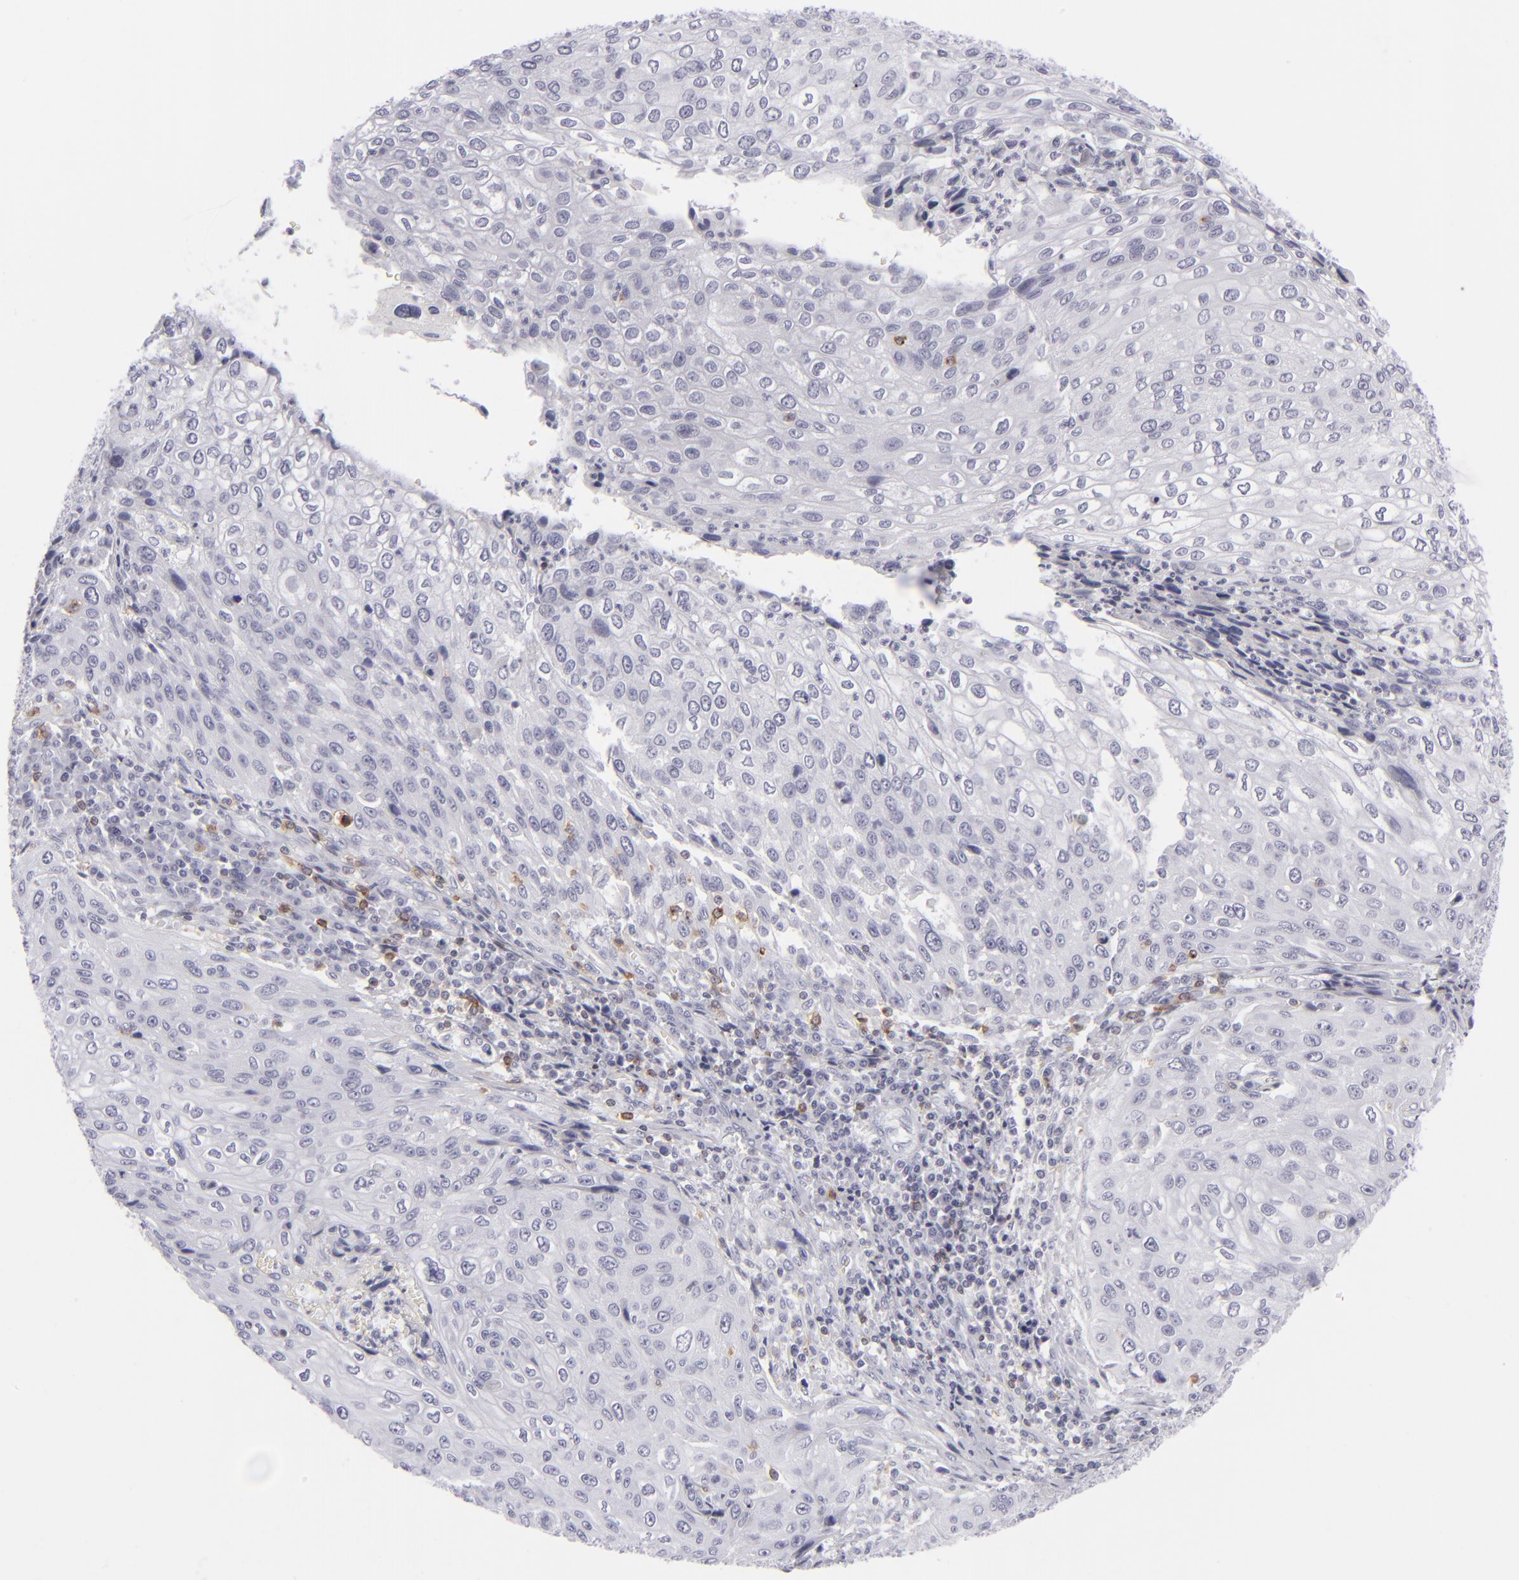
{"staining": {"intensity": "negative", "quantity": "none", "location": "none"}, "tissue": "cervical cancer", "cell_type": "Tumor cells", "image_type": "cancer", "snomed": [{"axis": "morphology", "description": "Squamous cell carcinoma, NOS"}, {"axis": "topography", "description": "Cervix"}], "caption": "Tumor cells show no significant expression in cervical cancer (squamous cell carcinoma). The staining is performed using DAB (3,3'-diaminobenzidine) brown chromogen with nuclei counter-stained in using hematoxylin.", "gene": "CD7", "patient": {"sex": "female", "age": 32}}